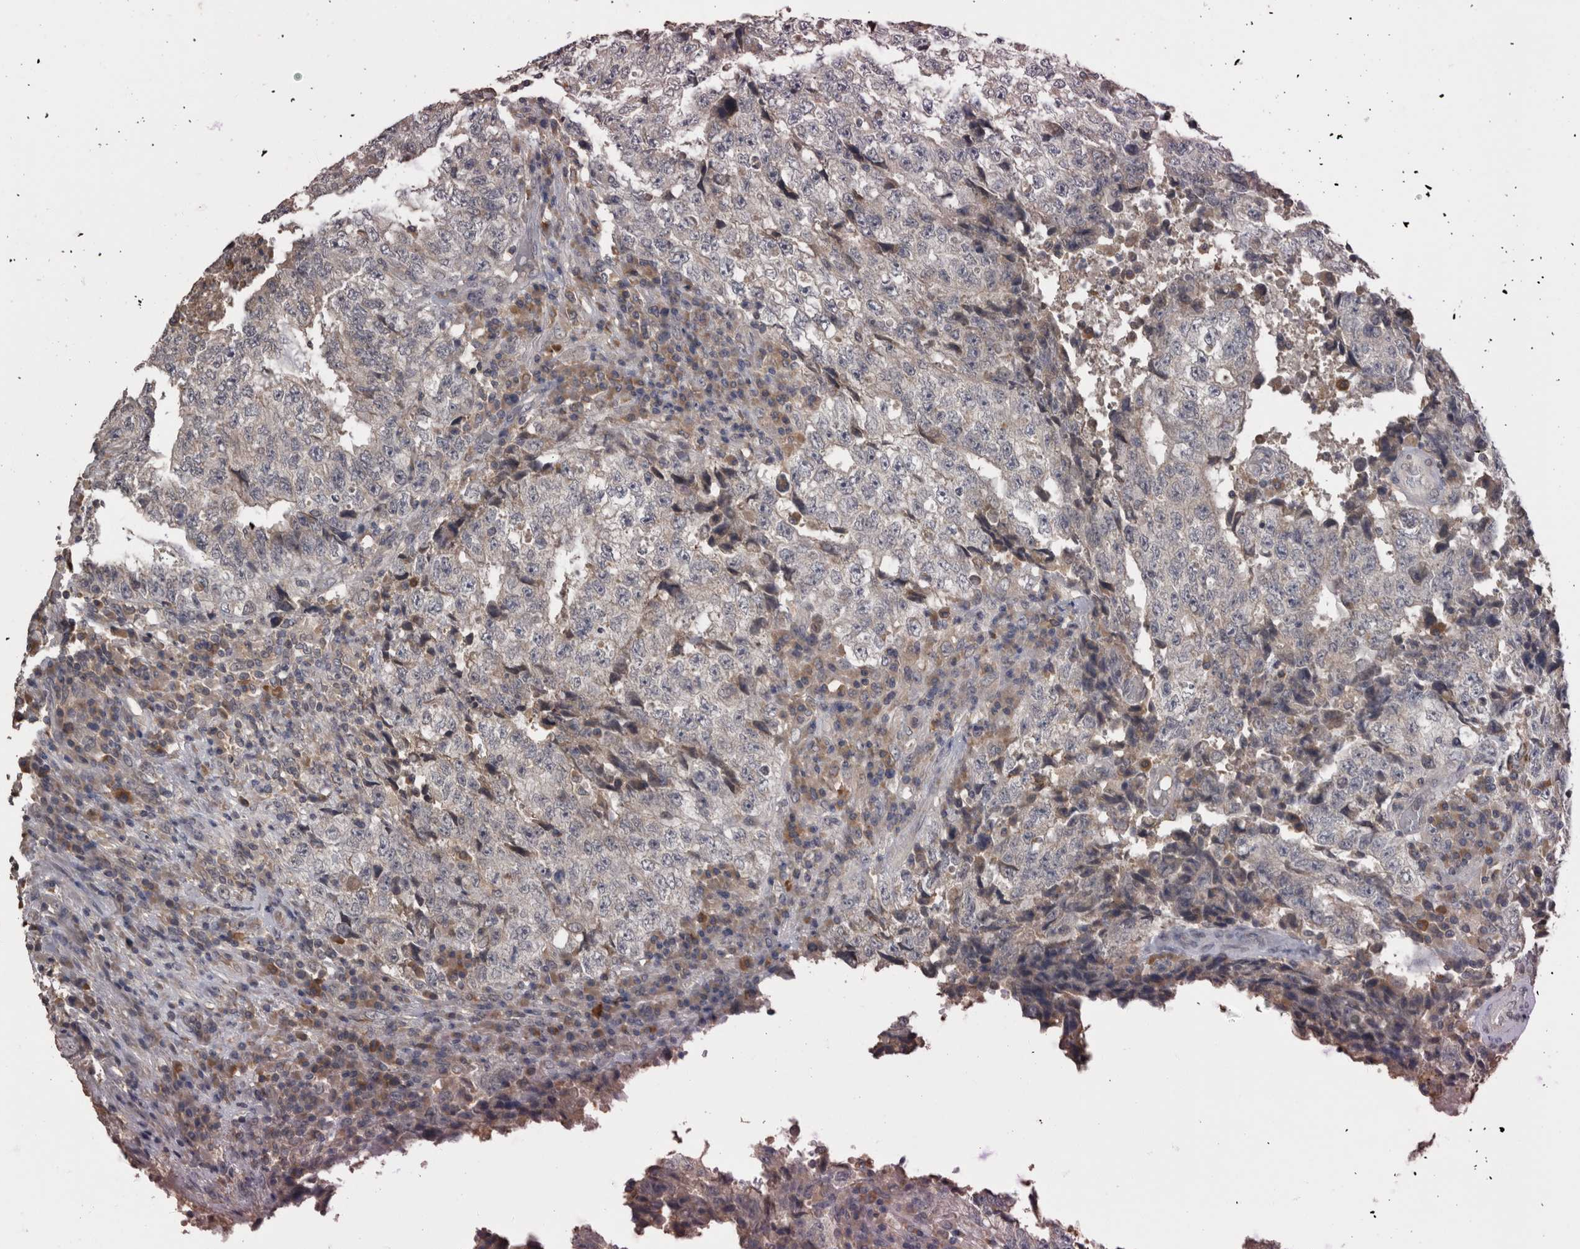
{"staining": {"intensity": "negative", "quantity": "none", "location": "none"}, "tissue": "testis cancer", "cell_type": "Tumor cells", "image_type": "cancer", "snomed": [{"axis": "morphology", "description": "Necrosis, NOS"}, {"axis": "morphology", "description": "Carcinoma, Embryonal, NOS"}, {"axis": "topography", "description": "Testis"}], "caption": "High power microscopy micrograph of an immunohistochemistry photomicrograph of testis cancer (embryonal carcinoma), revealing no significant staining in tumor cells. (DAB immunohistochemistry (IHC) with hematoxylin counter stain).", "gene": "ANXA13", "patient": {"sex": "male", "age": 19}}